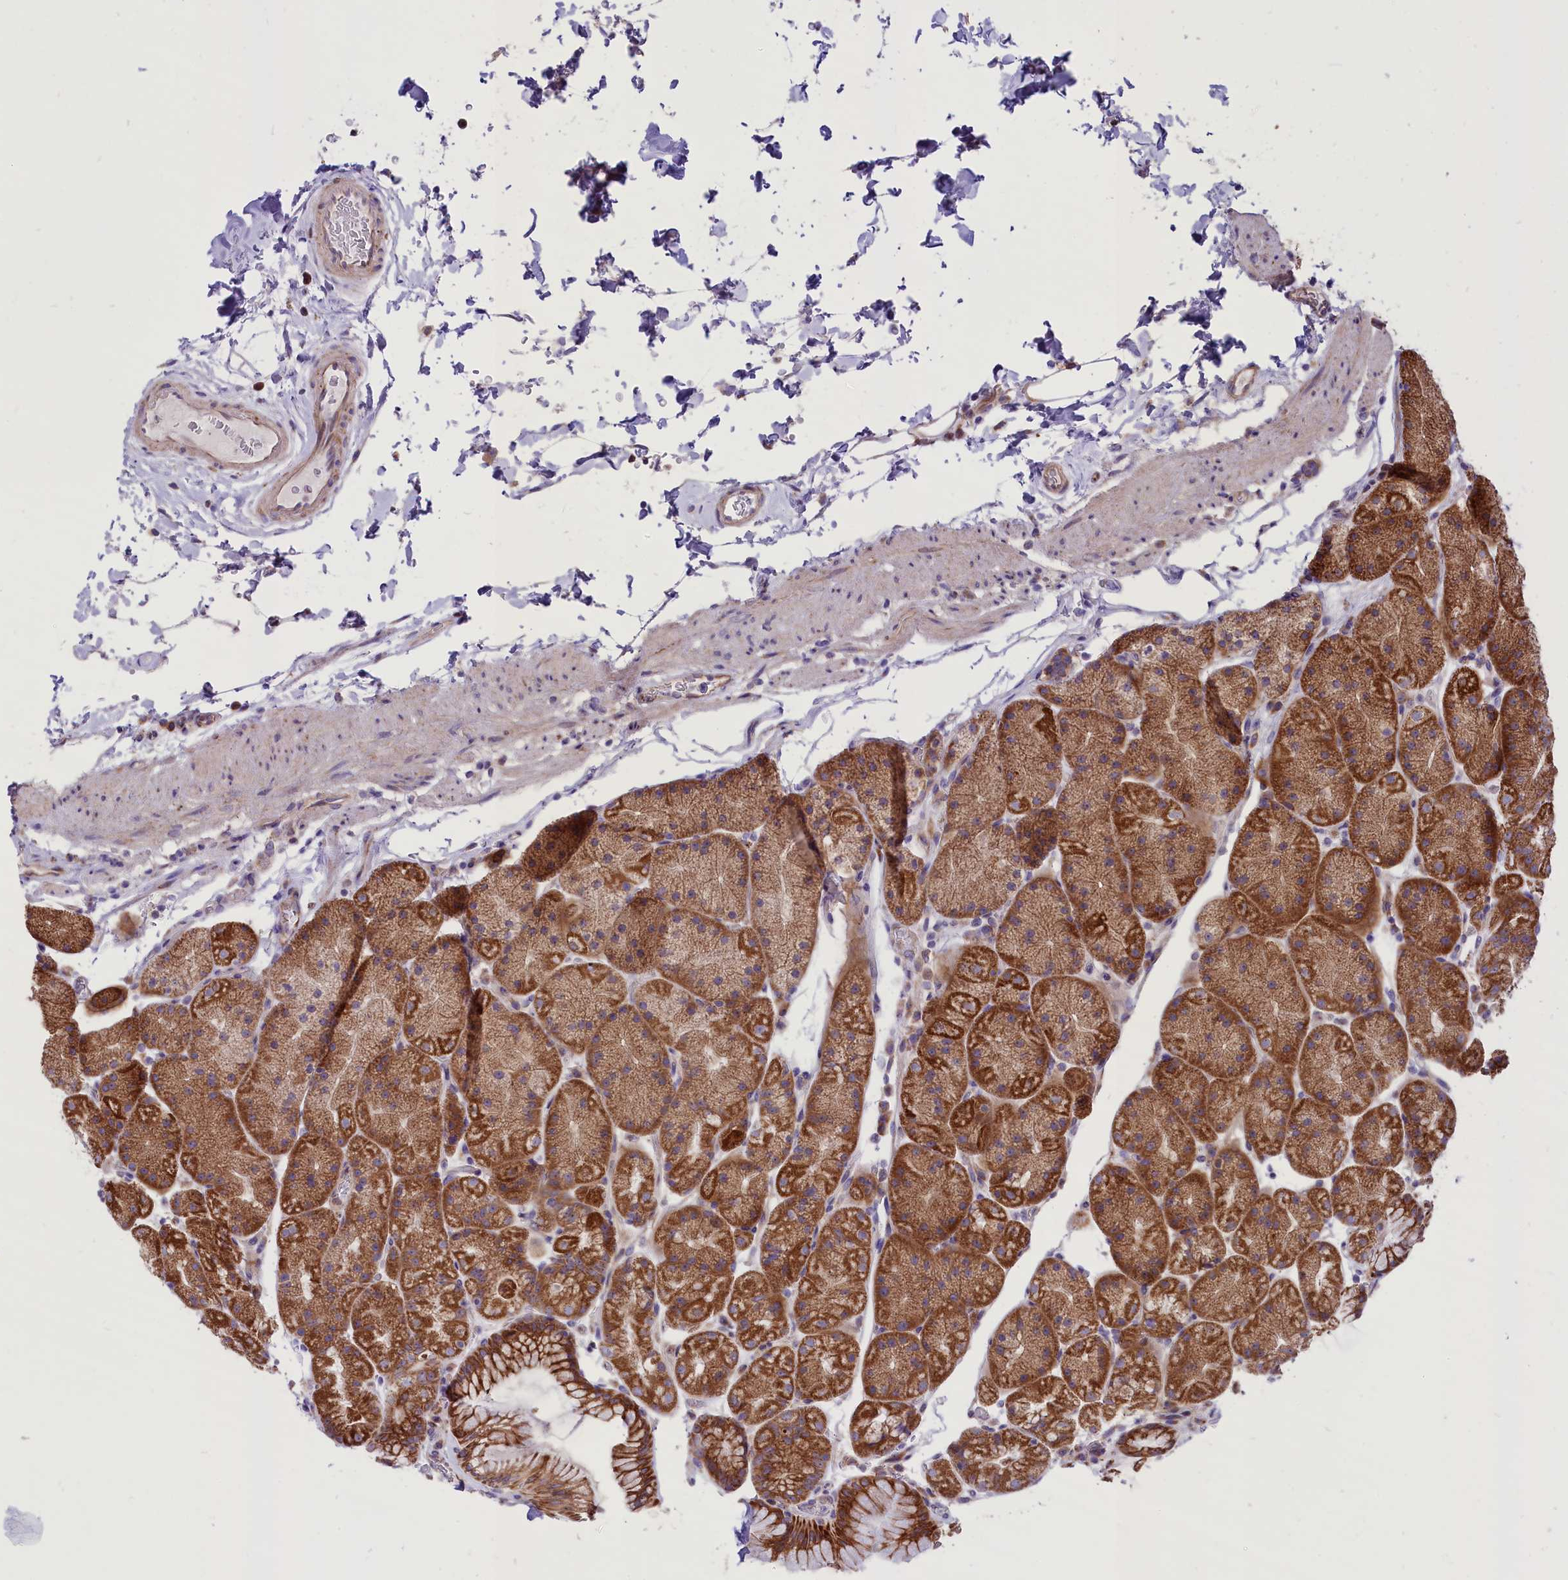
{"staining": {"intensity": "strong", "quantity": ">75%", "location": "cytoplasmic/membranous"}, "tissue": "stomach", "cell_type": "Glandular cells", "image_type": "normal", "snomed": [{"axis": "morphology", "description": "Normal tissue, NOS"}, {"axis": "topography", "description": "Stomach, upper"}, {"axis": "topography", "description": "Stomach, lower"}], "caption": "Brown immunohistochemical staining in normal human stomach reveals strong cytoplasmic/membranous expression in approximately >75% of glandular cells.", "gene": "PTPRU", "patient": {"sex": "male", "age": 67}}